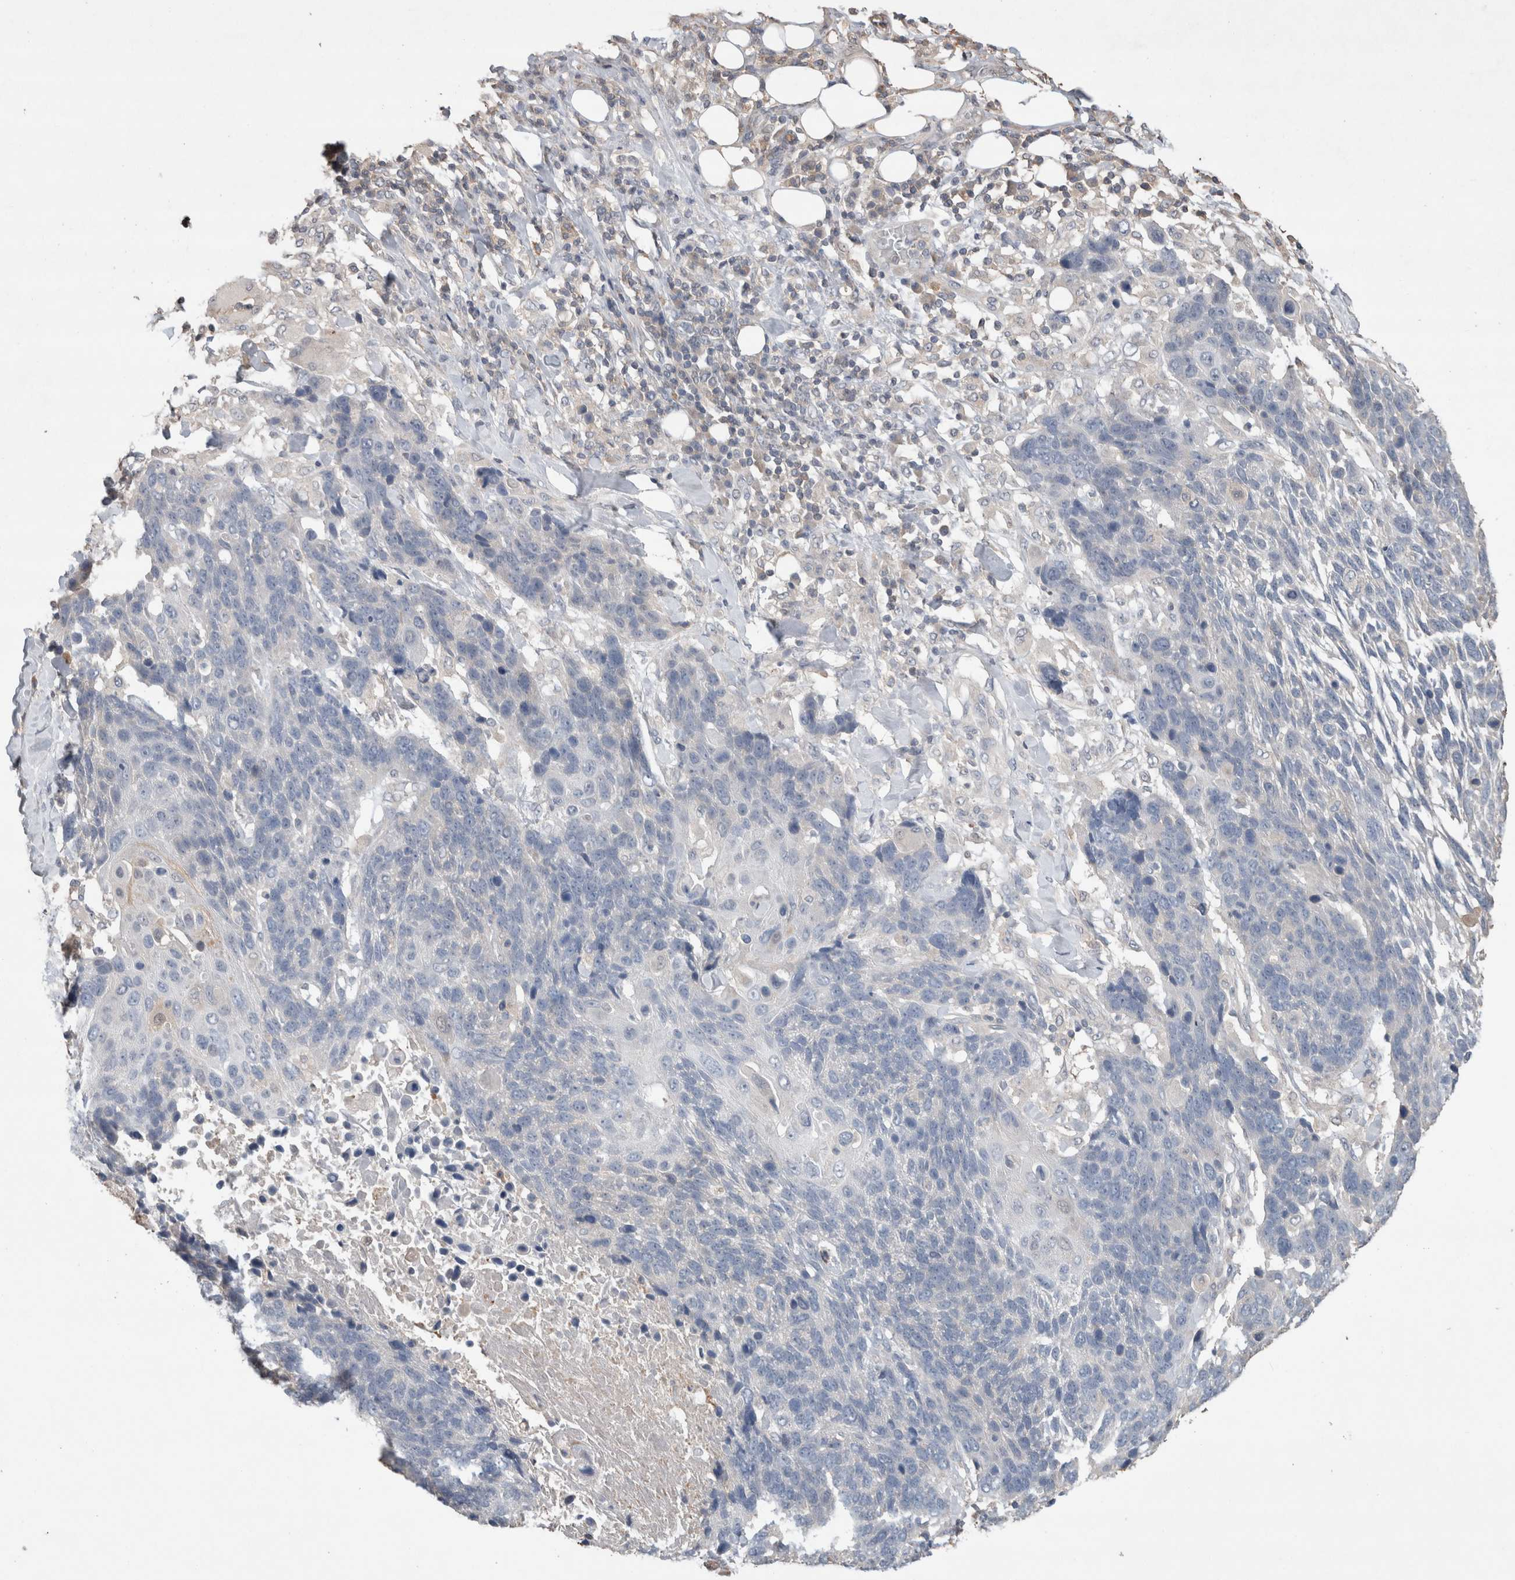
{"staining": {"intensity": "negative", "quantity": "none", "location": "none"}, "tissue": "lung cancer", "cell_type": "Tumor cells", "image_type": "cancer", "snomed": [{"axis": "morphology", "description": "Squamous cell carcinoma, NOS"}, {"axis": "topography", "description": "Lung"}], "caption": "Tumor cells show no significant protein expression in lung squamous cell carcinoma.", "gene": "TRIM5", "patient": {"sex": "male", "age": 66}}